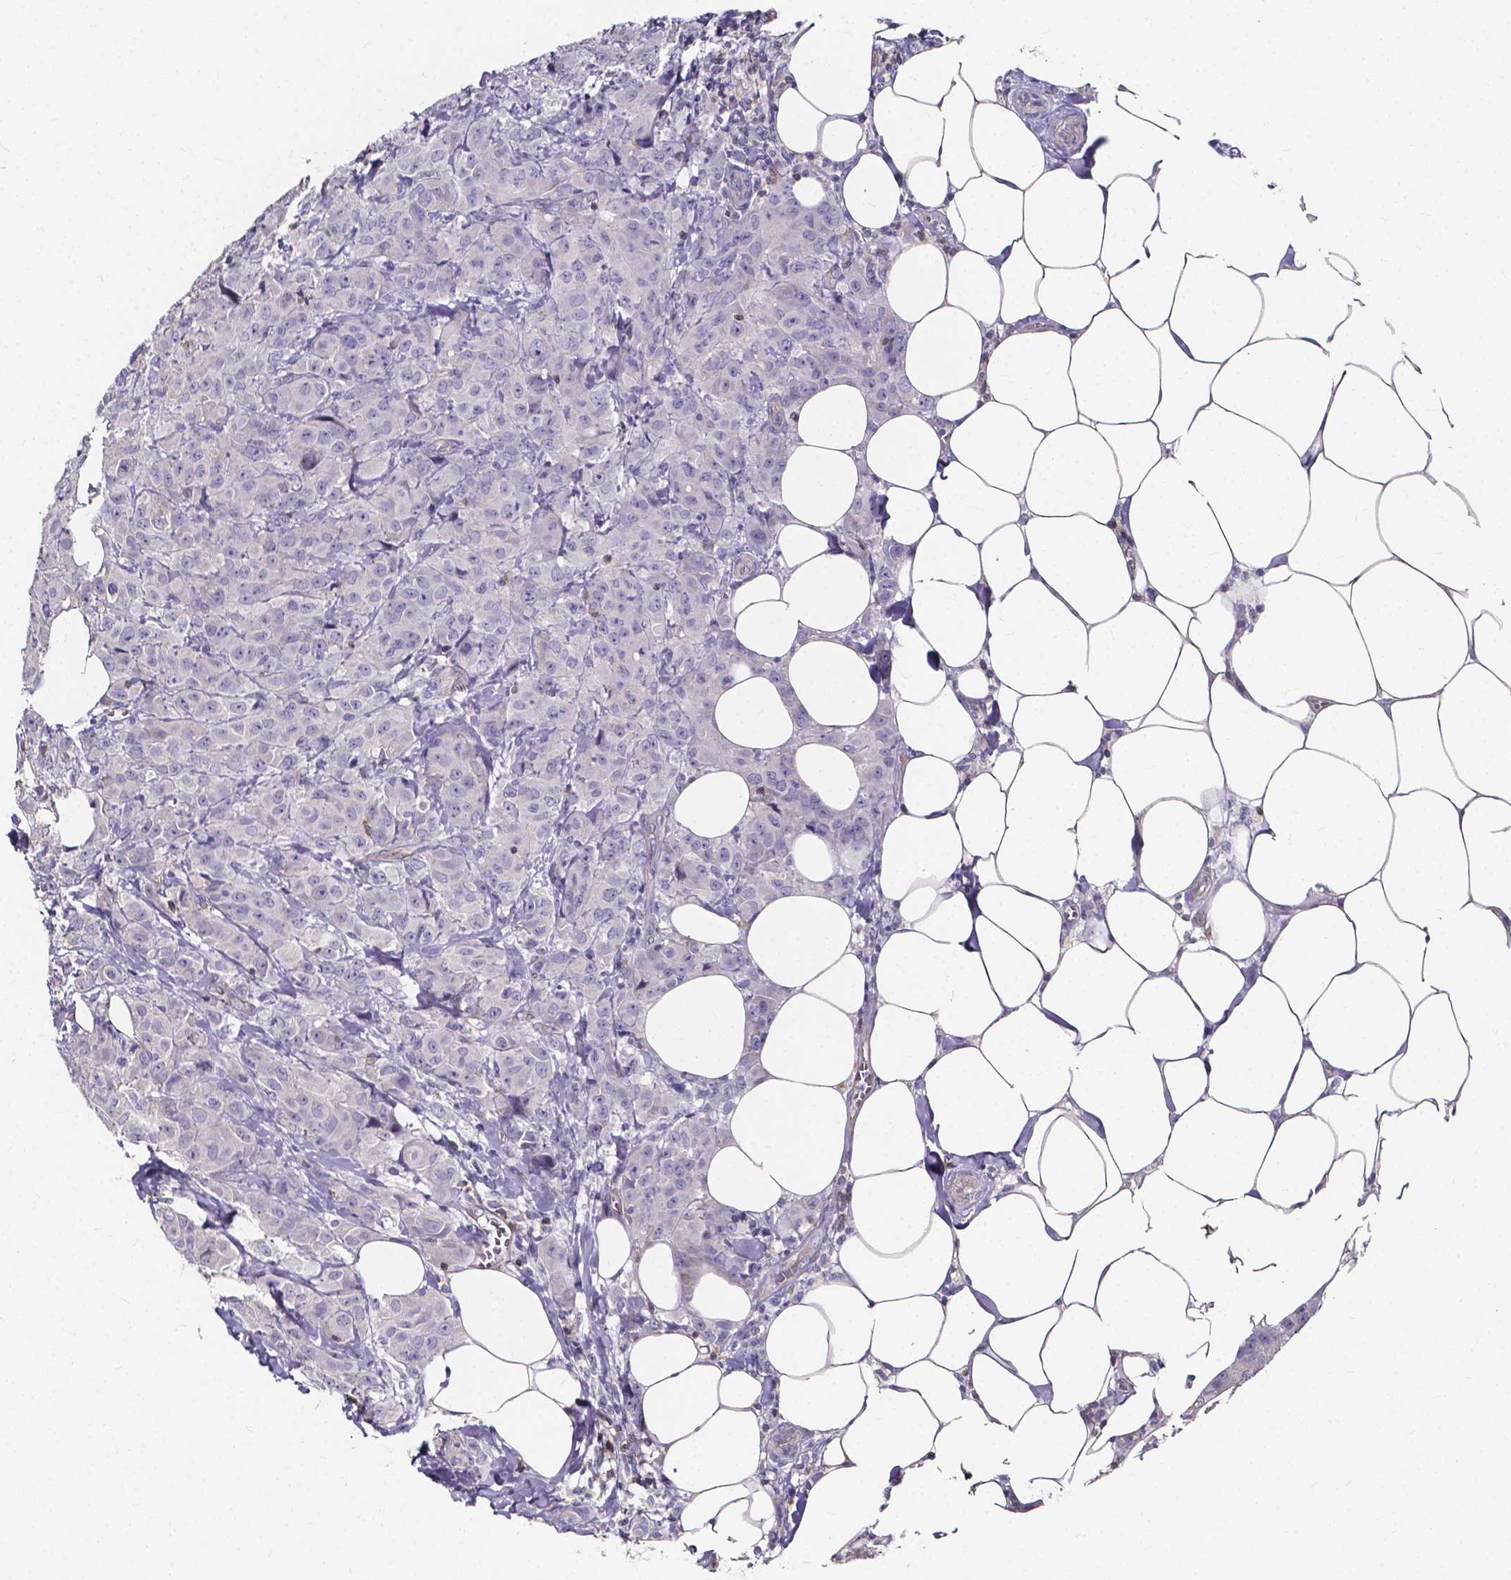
{"staining": {"intensity": "negative", "quantity": "none", "location": "none"}, "tissue": "breast cancer", "cell_type": "Tumor cells", "image_type": "cancer", "snomed": [{"axis": "morphology", "description": "Normal tissue, NOS"}, {"axis": "morphology", "description": "Duct carcinoma"}, {"axis": "topography", "description": "Breast"}], "caption": "Immunohistochemistry photomicrograph of neoplastic tissue: human breast infiltrating ductal carcinoma stained with DAB (3,3'-diaminobenzidine) demonstrates no significant protein positivity in tumor cells.", "gene": "THEMIS", "patient": {"sex": "female", "age": 43}}